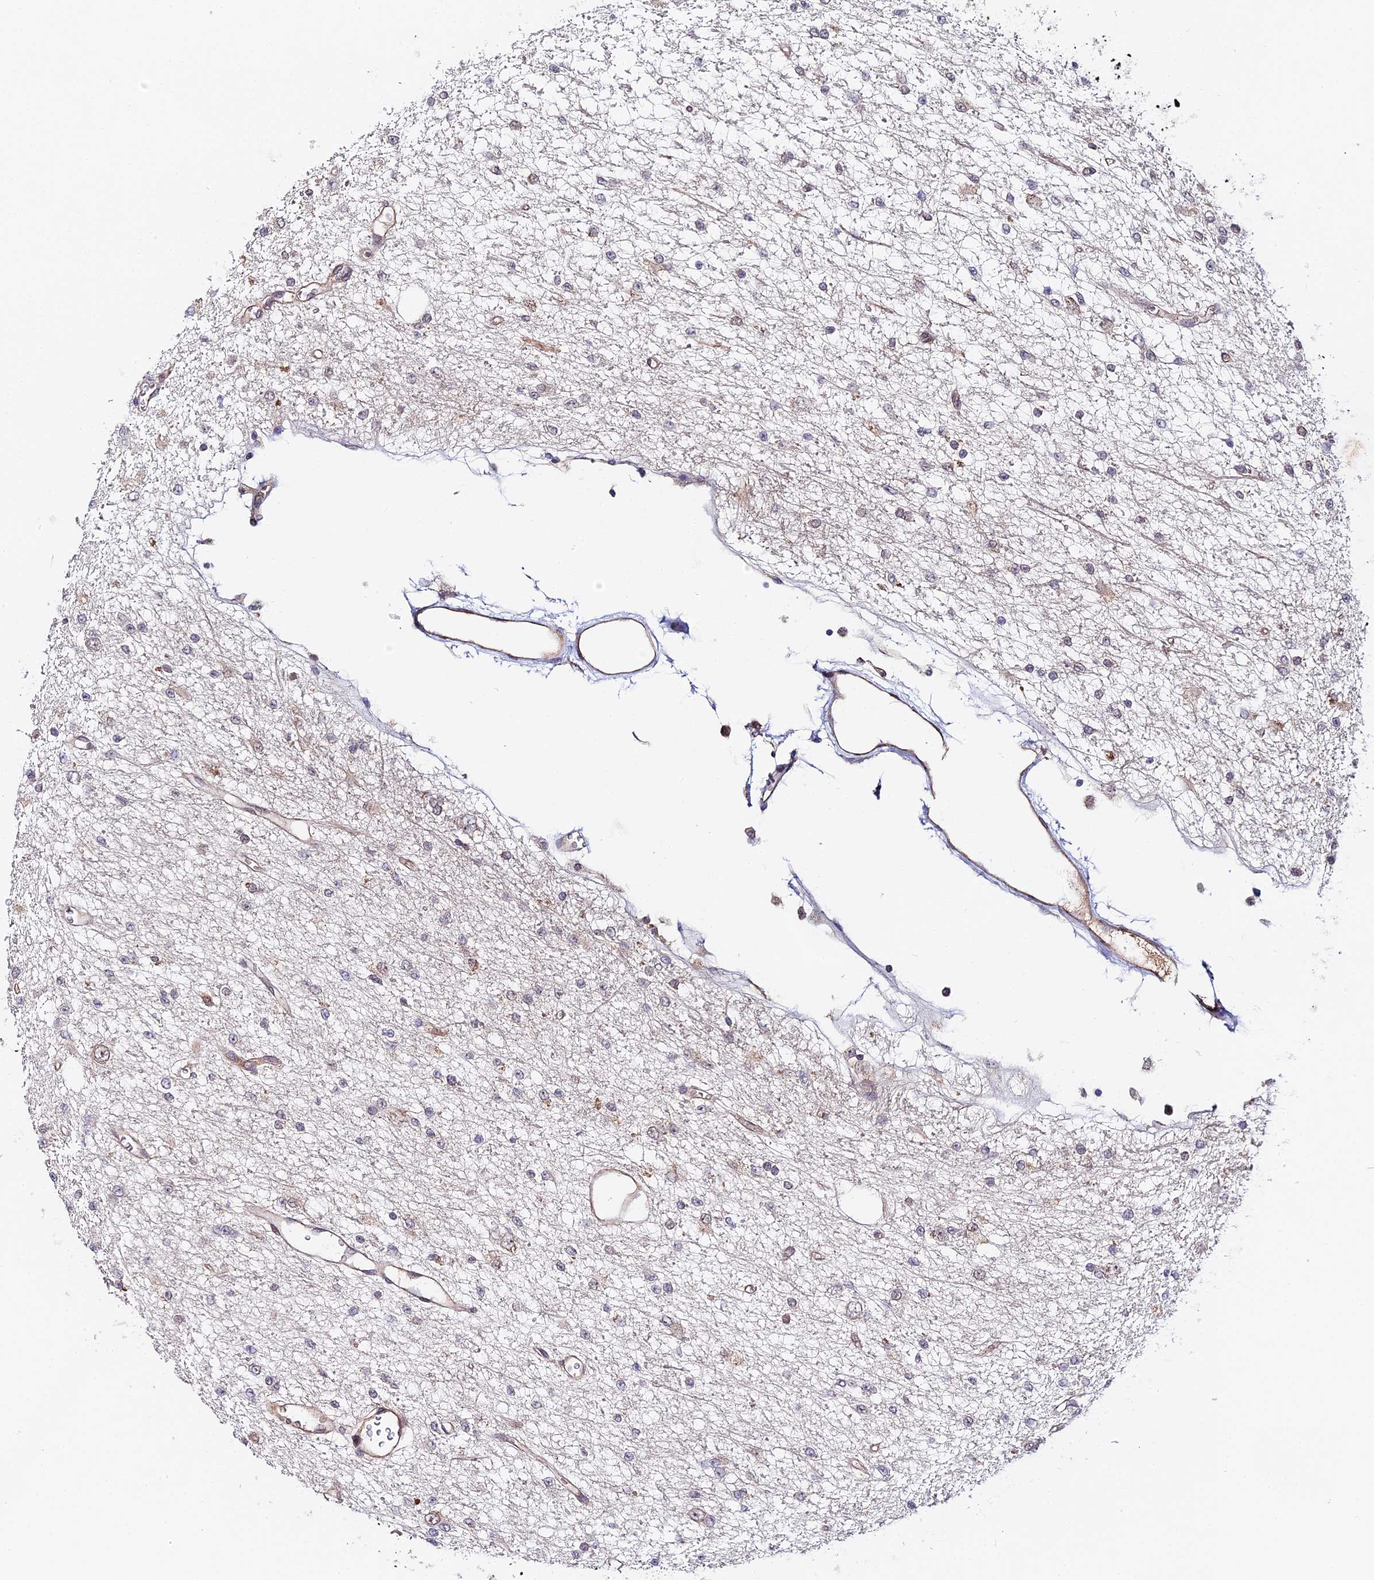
{"staining": {"intensity": "negative", "quantity": "none", "location": "none"}, "tissue": "glioma", "cell_type": "Tumor cells", "image_type": "cancer", "snomed": [{"axis": "morphology", "description": "Glioma, malignant, Low grade"}, {"axis": "topography", "description": "Brain"}], "caption": "Protein analysis of malignant glioma (low-grade) exhibits no significant staining in tumor cells.", "gene": "IMPACT", "patient": {"sex": "male", "age": 38}}